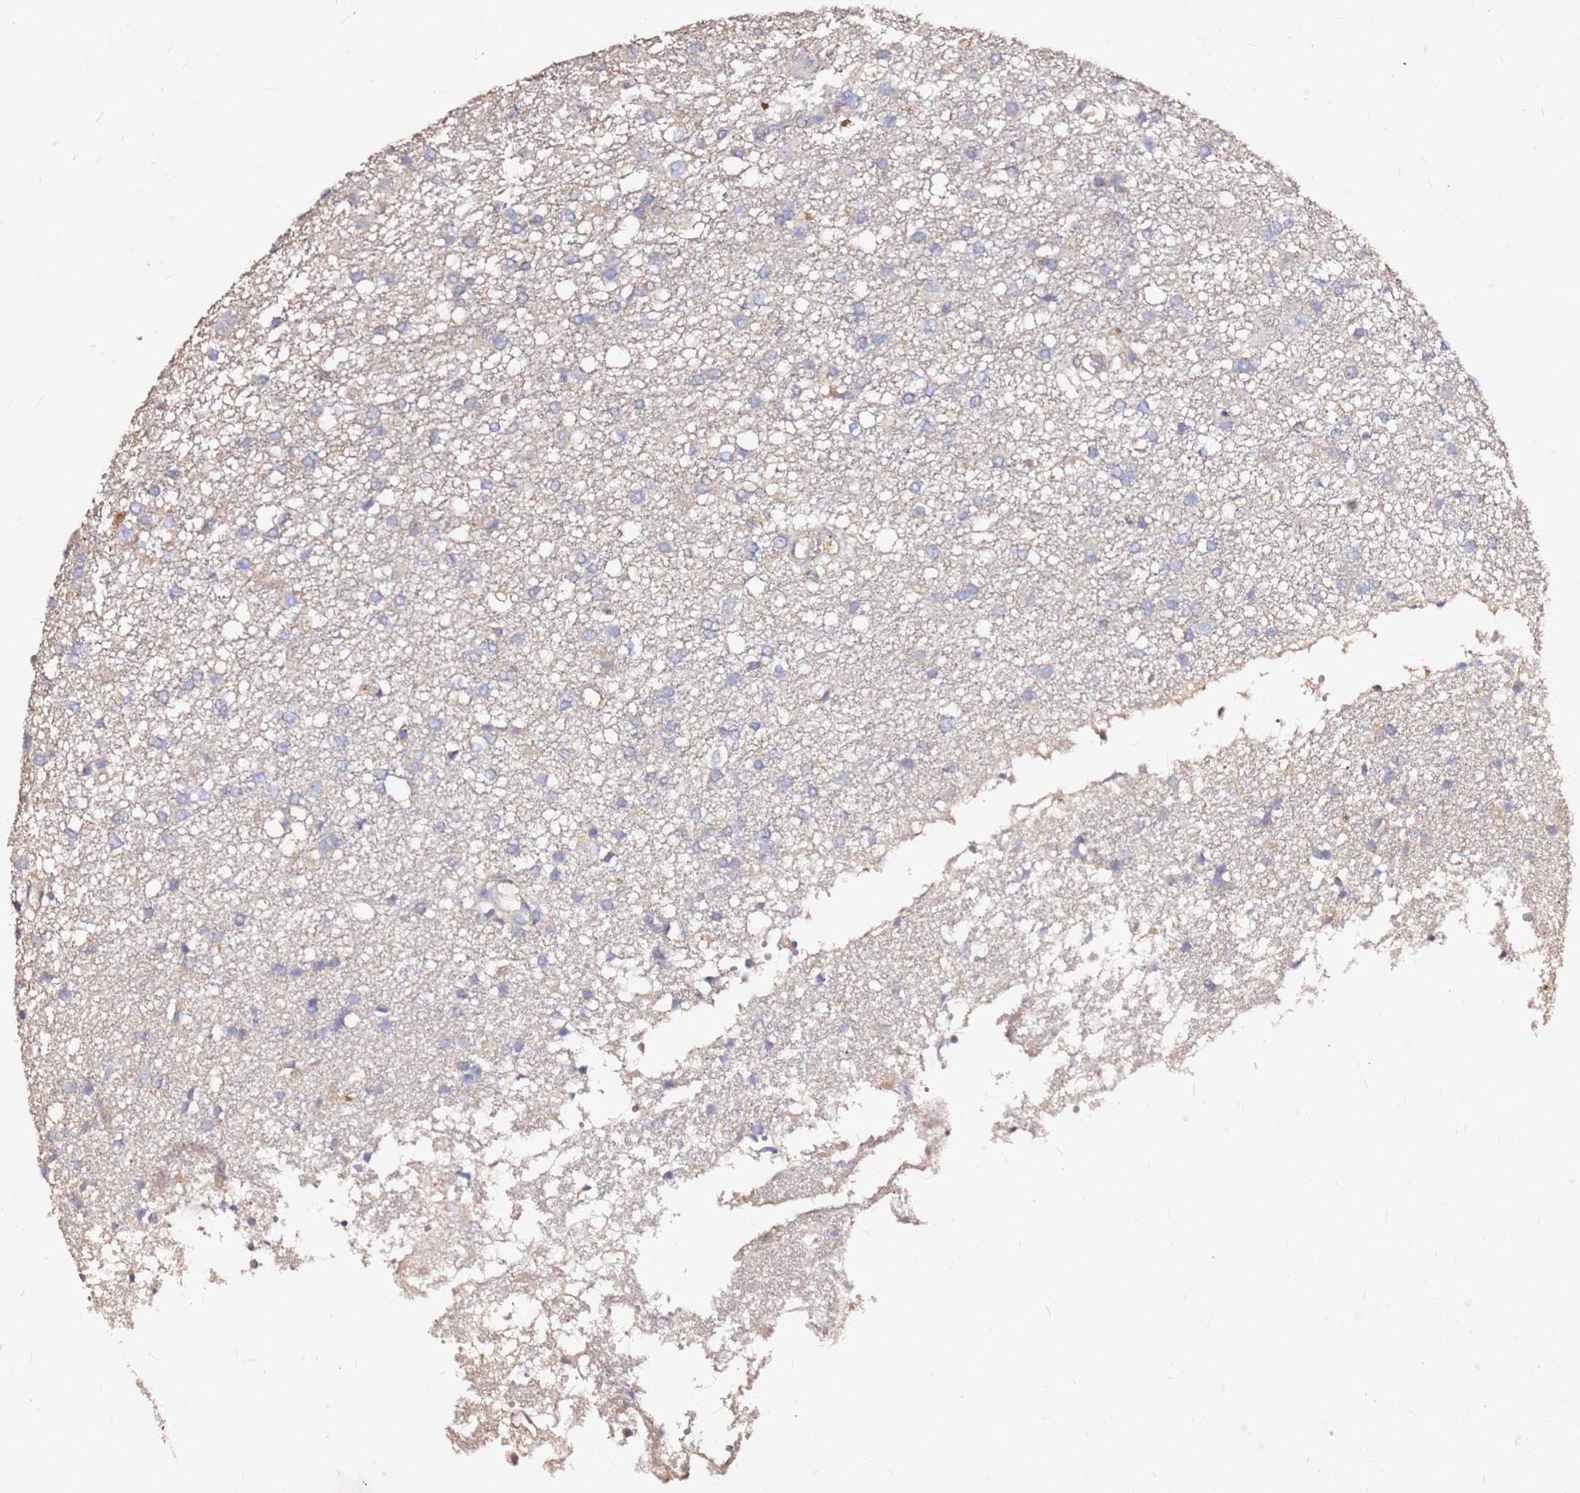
{"staining": {"intensity": "negative", "quantity": "none", "location": "none"}, "tissue": "glioma", "cell_type": "Tumor cells", "image_type": "cancer", "snomed": [{"axis": "morphology", "description": "Glioma, malignant, High grade"}, {"axis": "topography", "description": "Brain"}], "caption": "Immunohistochemical staining of human high-grade glioma (malignant) displays no significant expression in tumor cells.", "gene": "EXD3", "patient": {"sex": "female", "age": 59}}